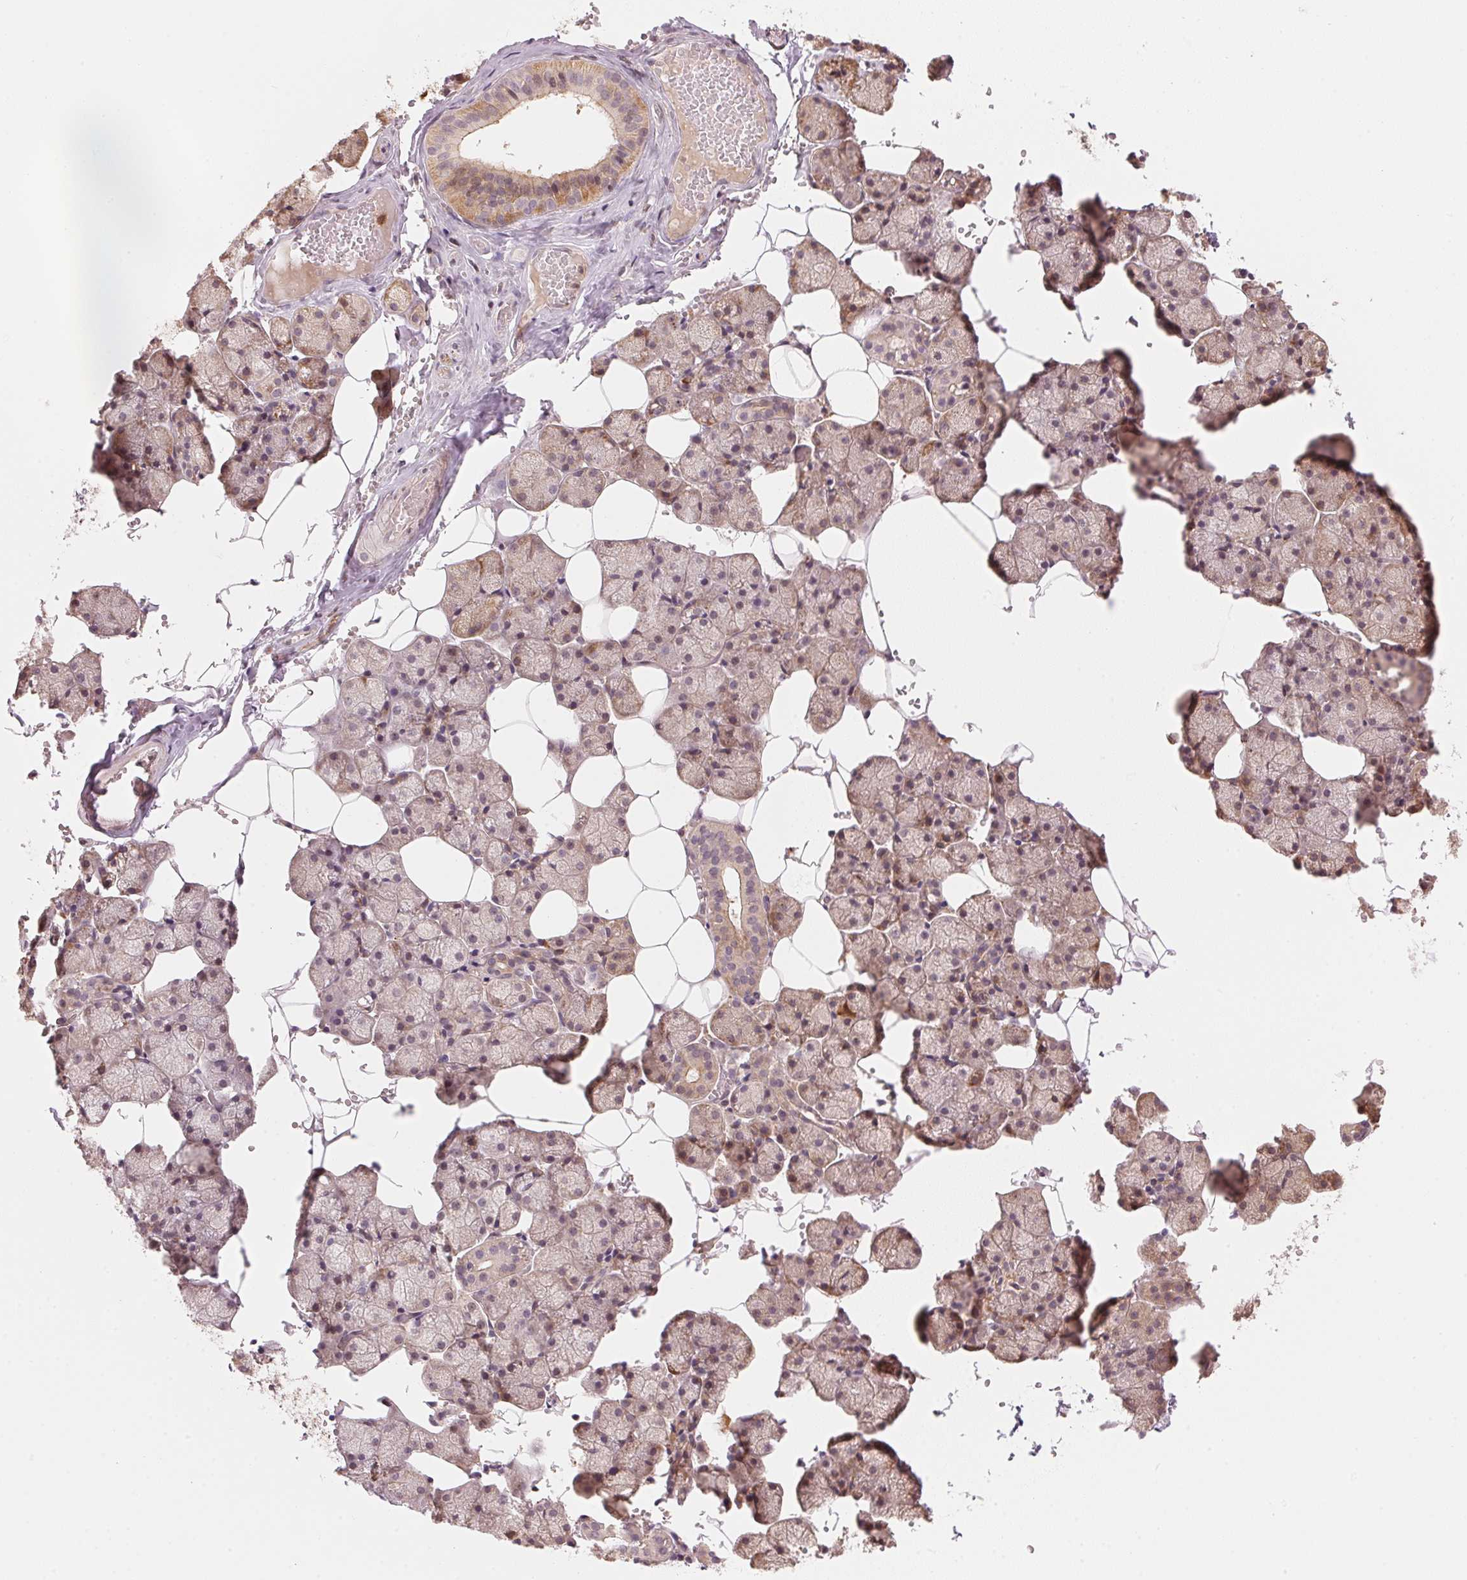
{"staining": {"intensity": "moderate", "quantity": "<25%", "location": "cytoplasmic/membranous"}, "tissue": "salivary gland", "cell_type": "Glandular cells", "image_type": "normal", "snomed": [{"axis": "morphology", "description": "Normal tissue, NOS"}, {"axis": "topography", "description": "Salivary gland"}], "caption": "High-power microscopy captured an immunohistochemistry (IHC) photomicrograph of benign salivary gland, revealing moderate cytoplasmic/membranous positivity in approximately <25% of glandular cells.", "gene": "PRKN", "patient": {"sex": "male", "age": 38}}